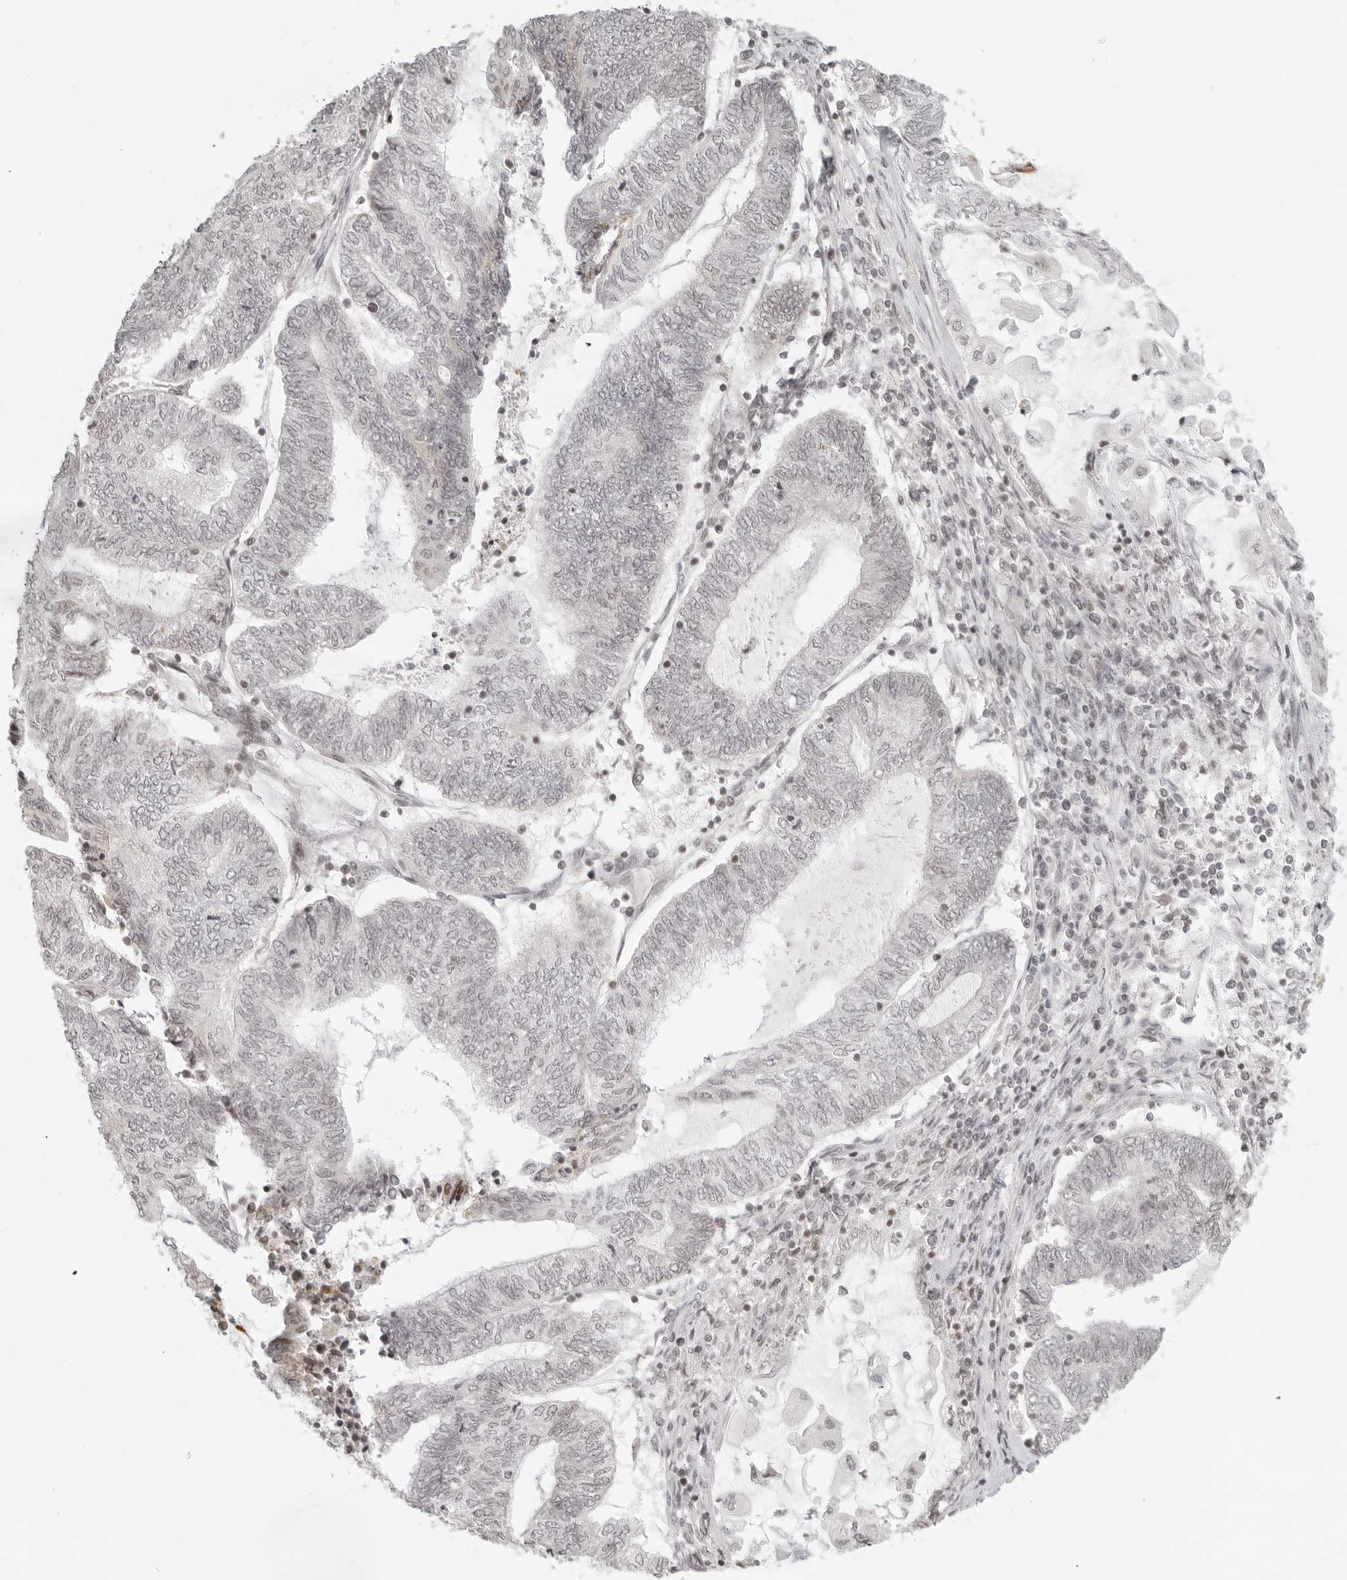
{"staining": {"intensity": "negative", "quantity": "none", "location": "none"}, "tissue": "endometrial cancer", "cell_type": "Tumor cells", "image_type": "cancer", "snomed": [{"axis": "morphology", "description": "Adenocarcinoma, NOS"}, {"axis": "topography", "description": "Uterus"}, {"axis": "topography", "description": "Endometrium"}], "caption": "There is no significant expression in tumor cells of endometrial adenocarcinoma.", "gene": "ZNF407", "patient": {"sex": "female", "age": 70}}